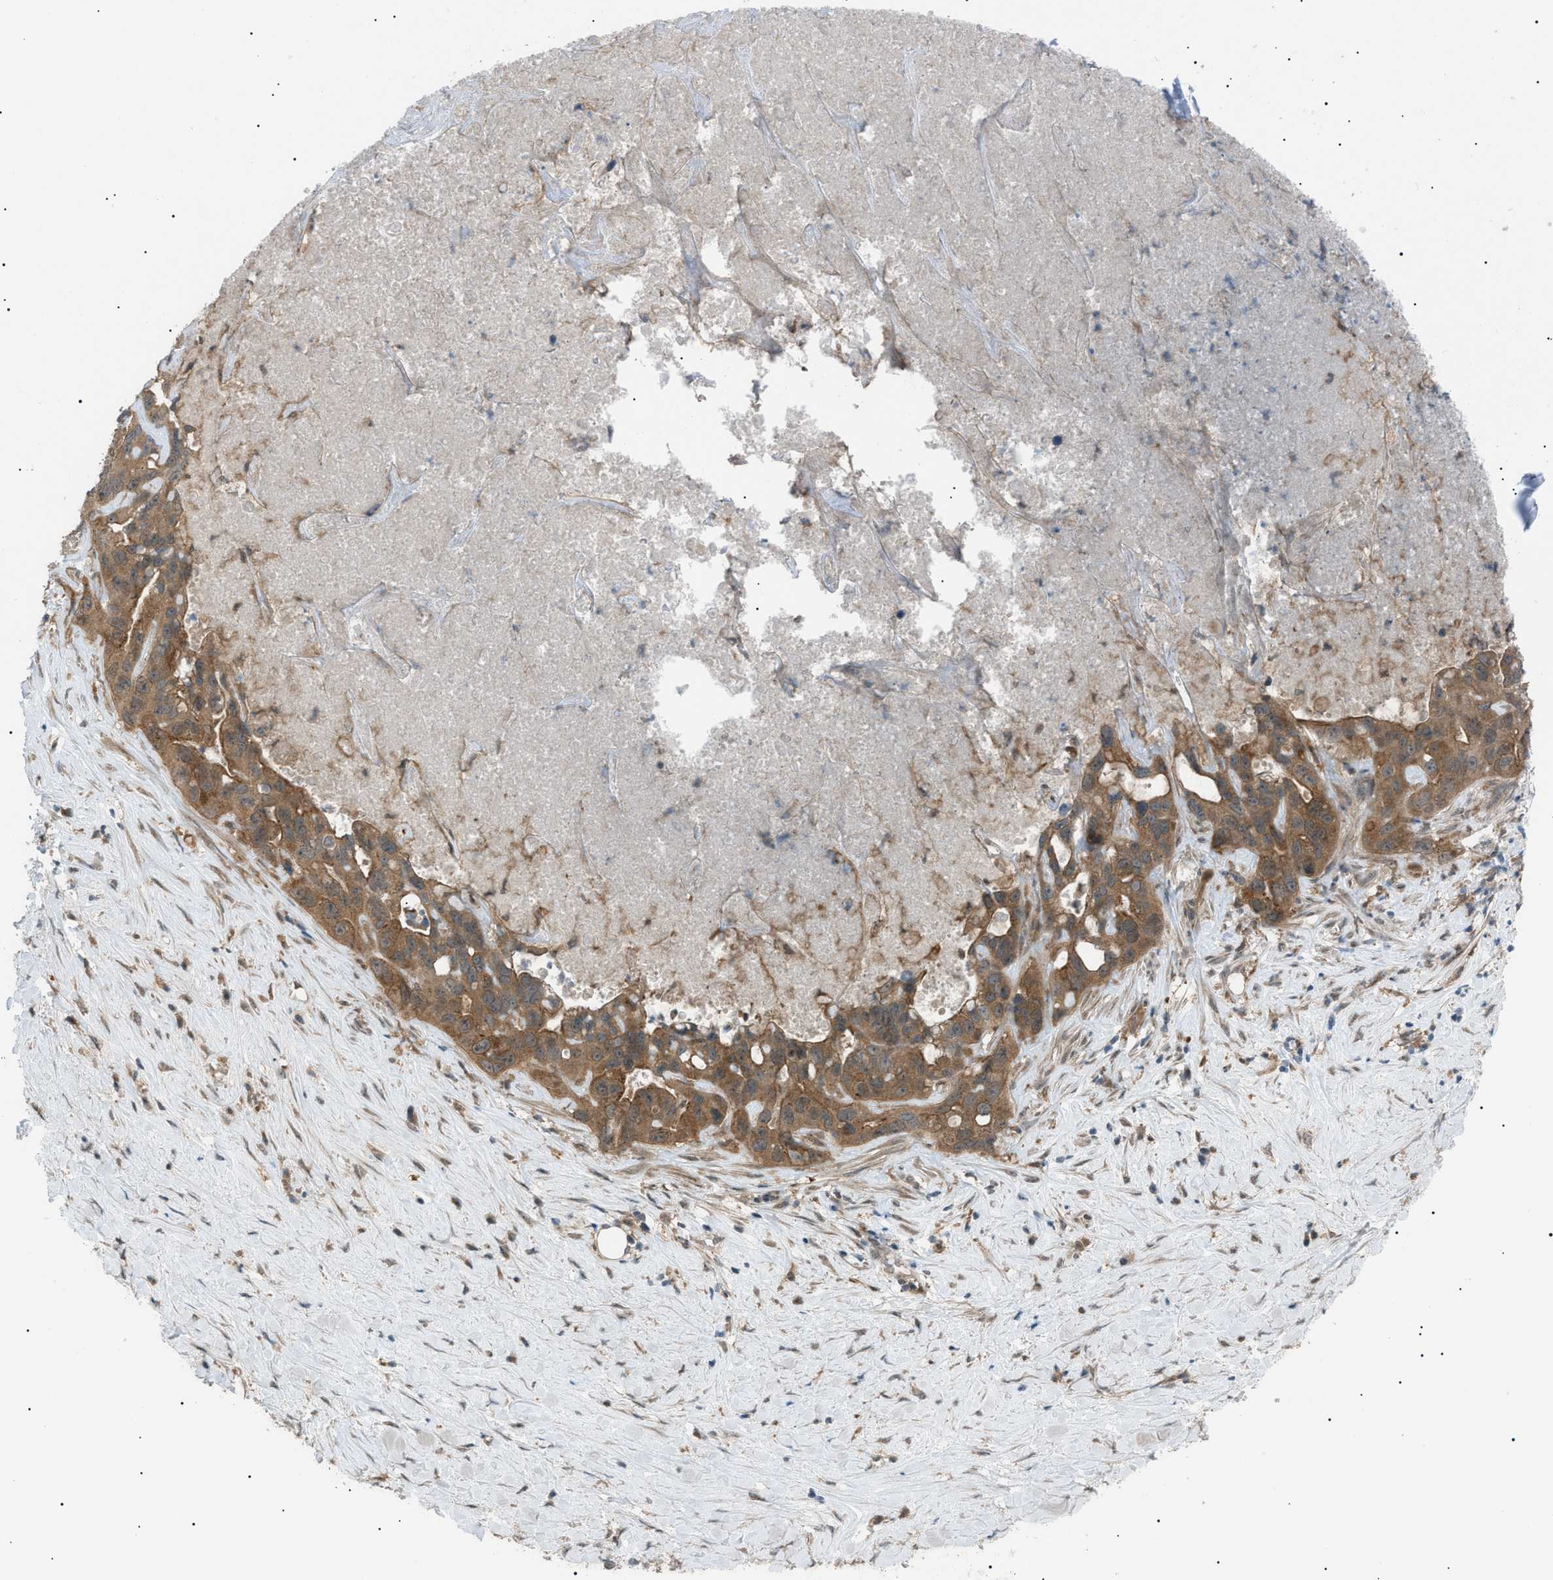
{"staining": {"intensity": "moderate", "quantity": ">75%", "location": "cytoplasmic/membranous"}, "tissue": "liver cancer", "cell_type": "Tumor cells", "image_type": "cancer", "snomed": [{"axis": "morphology", "description": "Cholangiocarcinoma"}, {"axis": "topography", "description": "Liver"}], "caption": "About >75% of tumor cells in liver cancer show moderate cytoplasmic/membranous protein expression as visualized by brown immunohistochemical staining.", "gene": "LPIN2", "patient": {"sex": "female", "age": 65}}